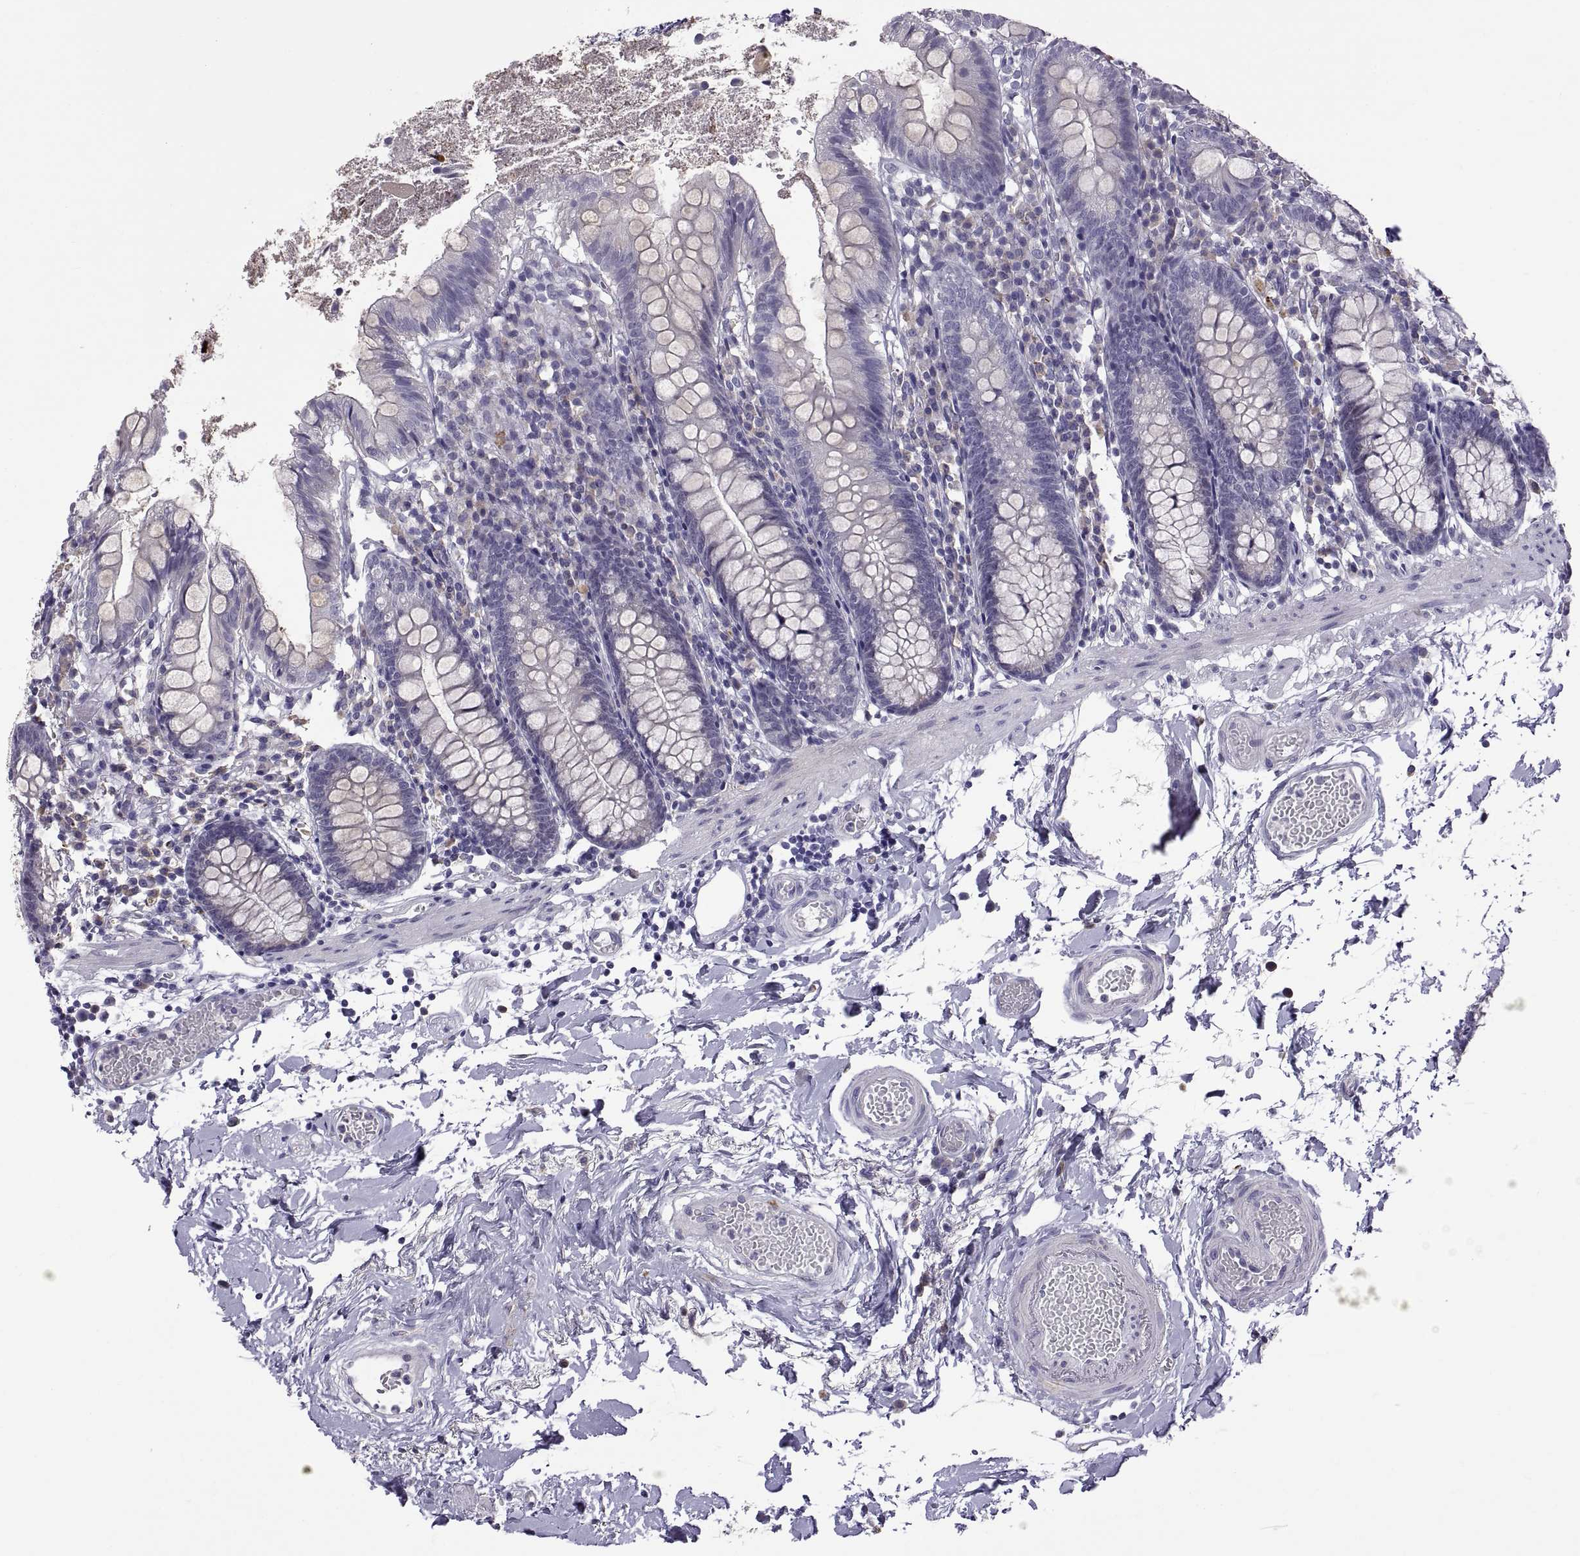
{"staining": {"intensity": "negative", "quantity": "none", "location": "none"}, "tissue": "small intestine", "cell_type": "Glandular cells", "image_type": "normal", "snomed": [{"axis": "morphology", "description": "Normal tissue, NOS"}, {"axis": "topography", "description": "Small intestine"}], "caption": "High magnification brightfield microscopy of benign small intestine stained with DAB (3,3'-diaminobenzidine) (brown) and counterstained with hematoxylin (blue): glandular cells show no significant positivity.", "gene": "MAGEB18", "patient": {"sex": "female", "age": 90}}